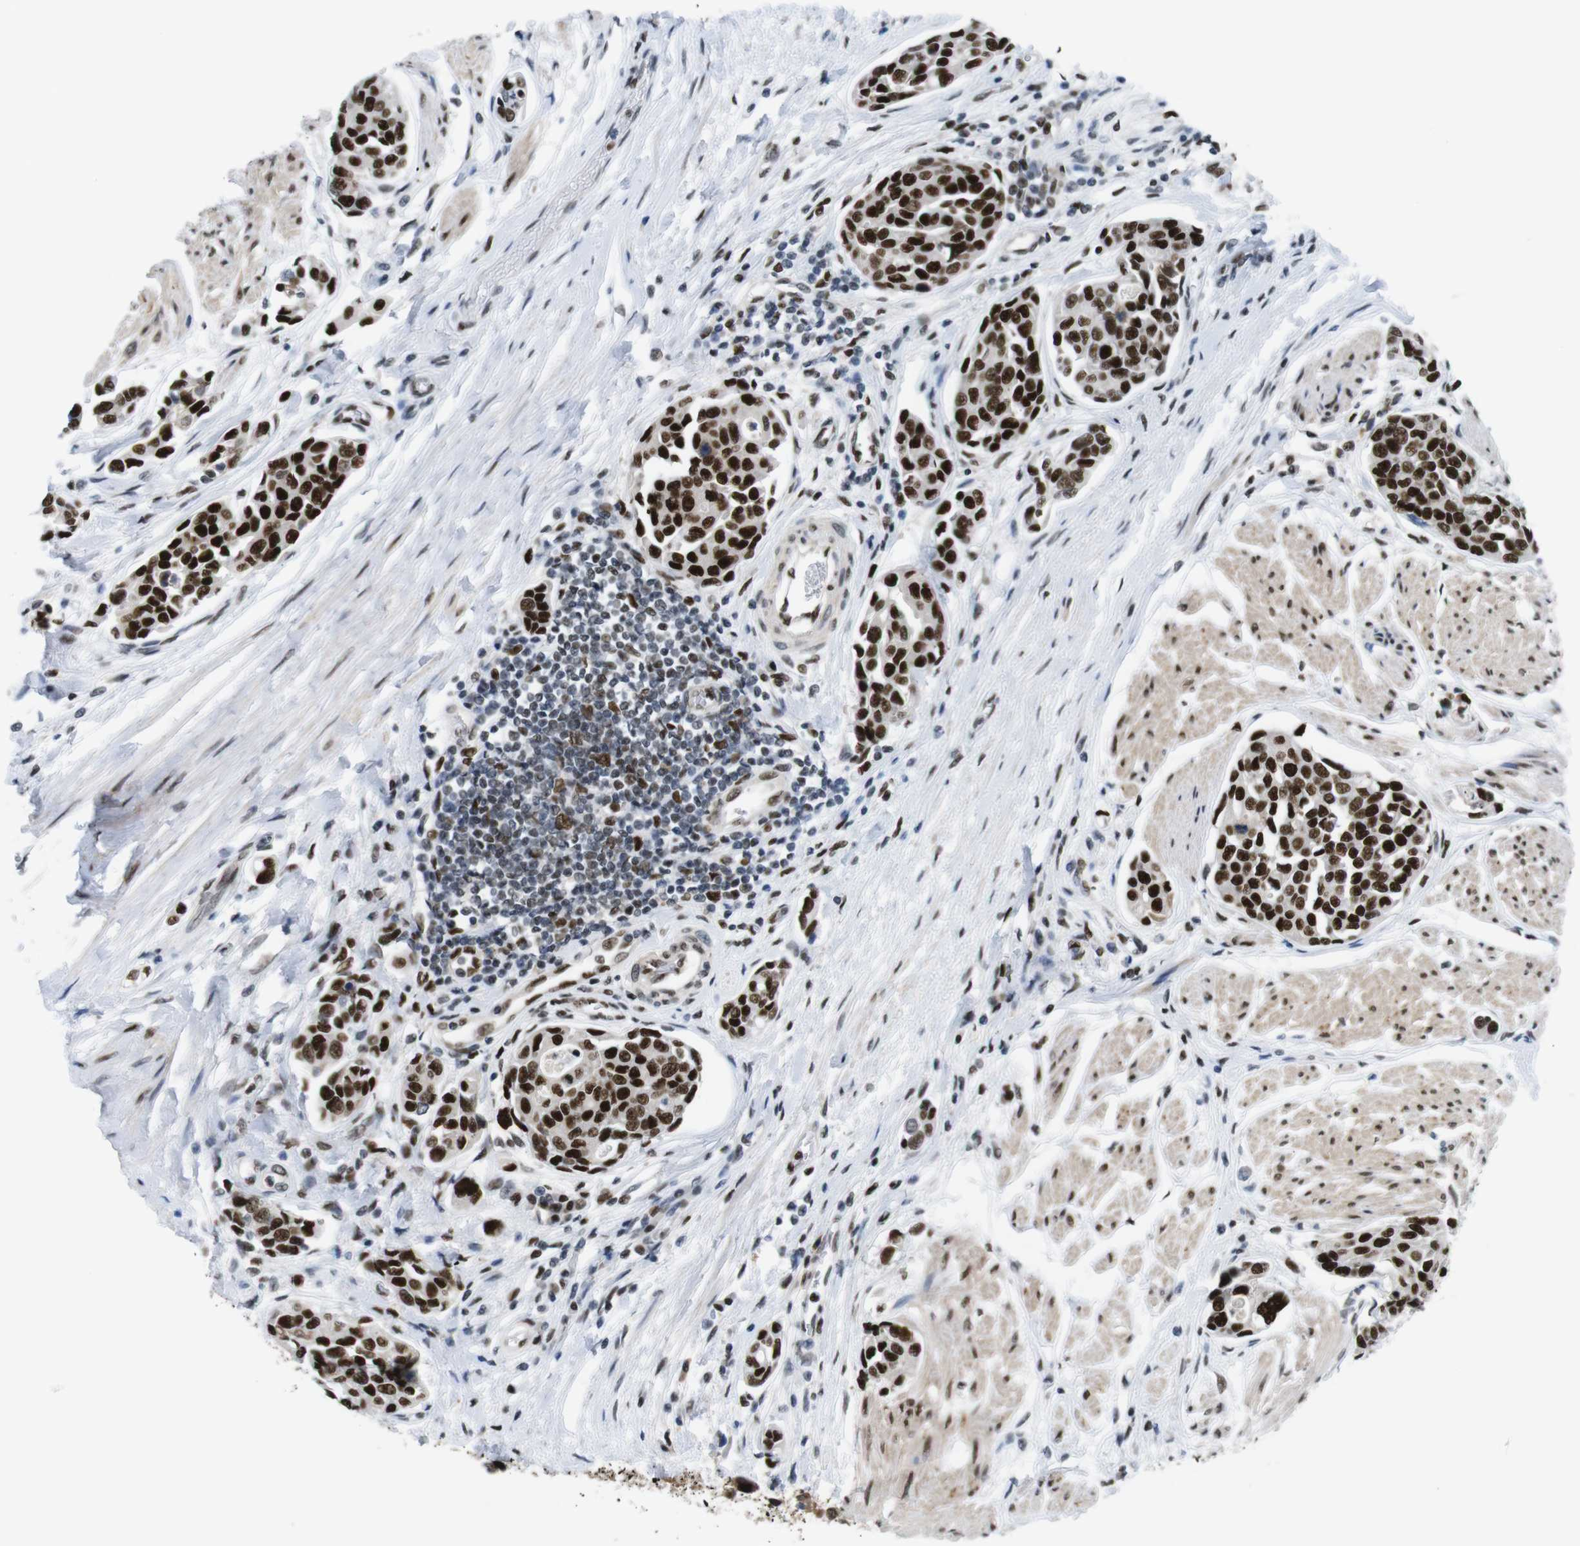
{"staining": {"intensity": "strong", "quantity": ">75%", "location": "nuclear"}, "tissue": "urothelial cancer", "cell_type": "Tumor cells", "image_type": "cancer", "snomed": [{"axis": "morphology", "description": "Urothelial carcinoma, High grade"}, {"axis": "topography", "description": "Urinary bladder"}], "caption": "Tumor cells demonstrate high levels of strong nuclear staining in approximately >75% of cells in human urothelial carcinoma (high-grade).", "gene": "PSME3", "patient": {"sex": "male", "age": 78}}